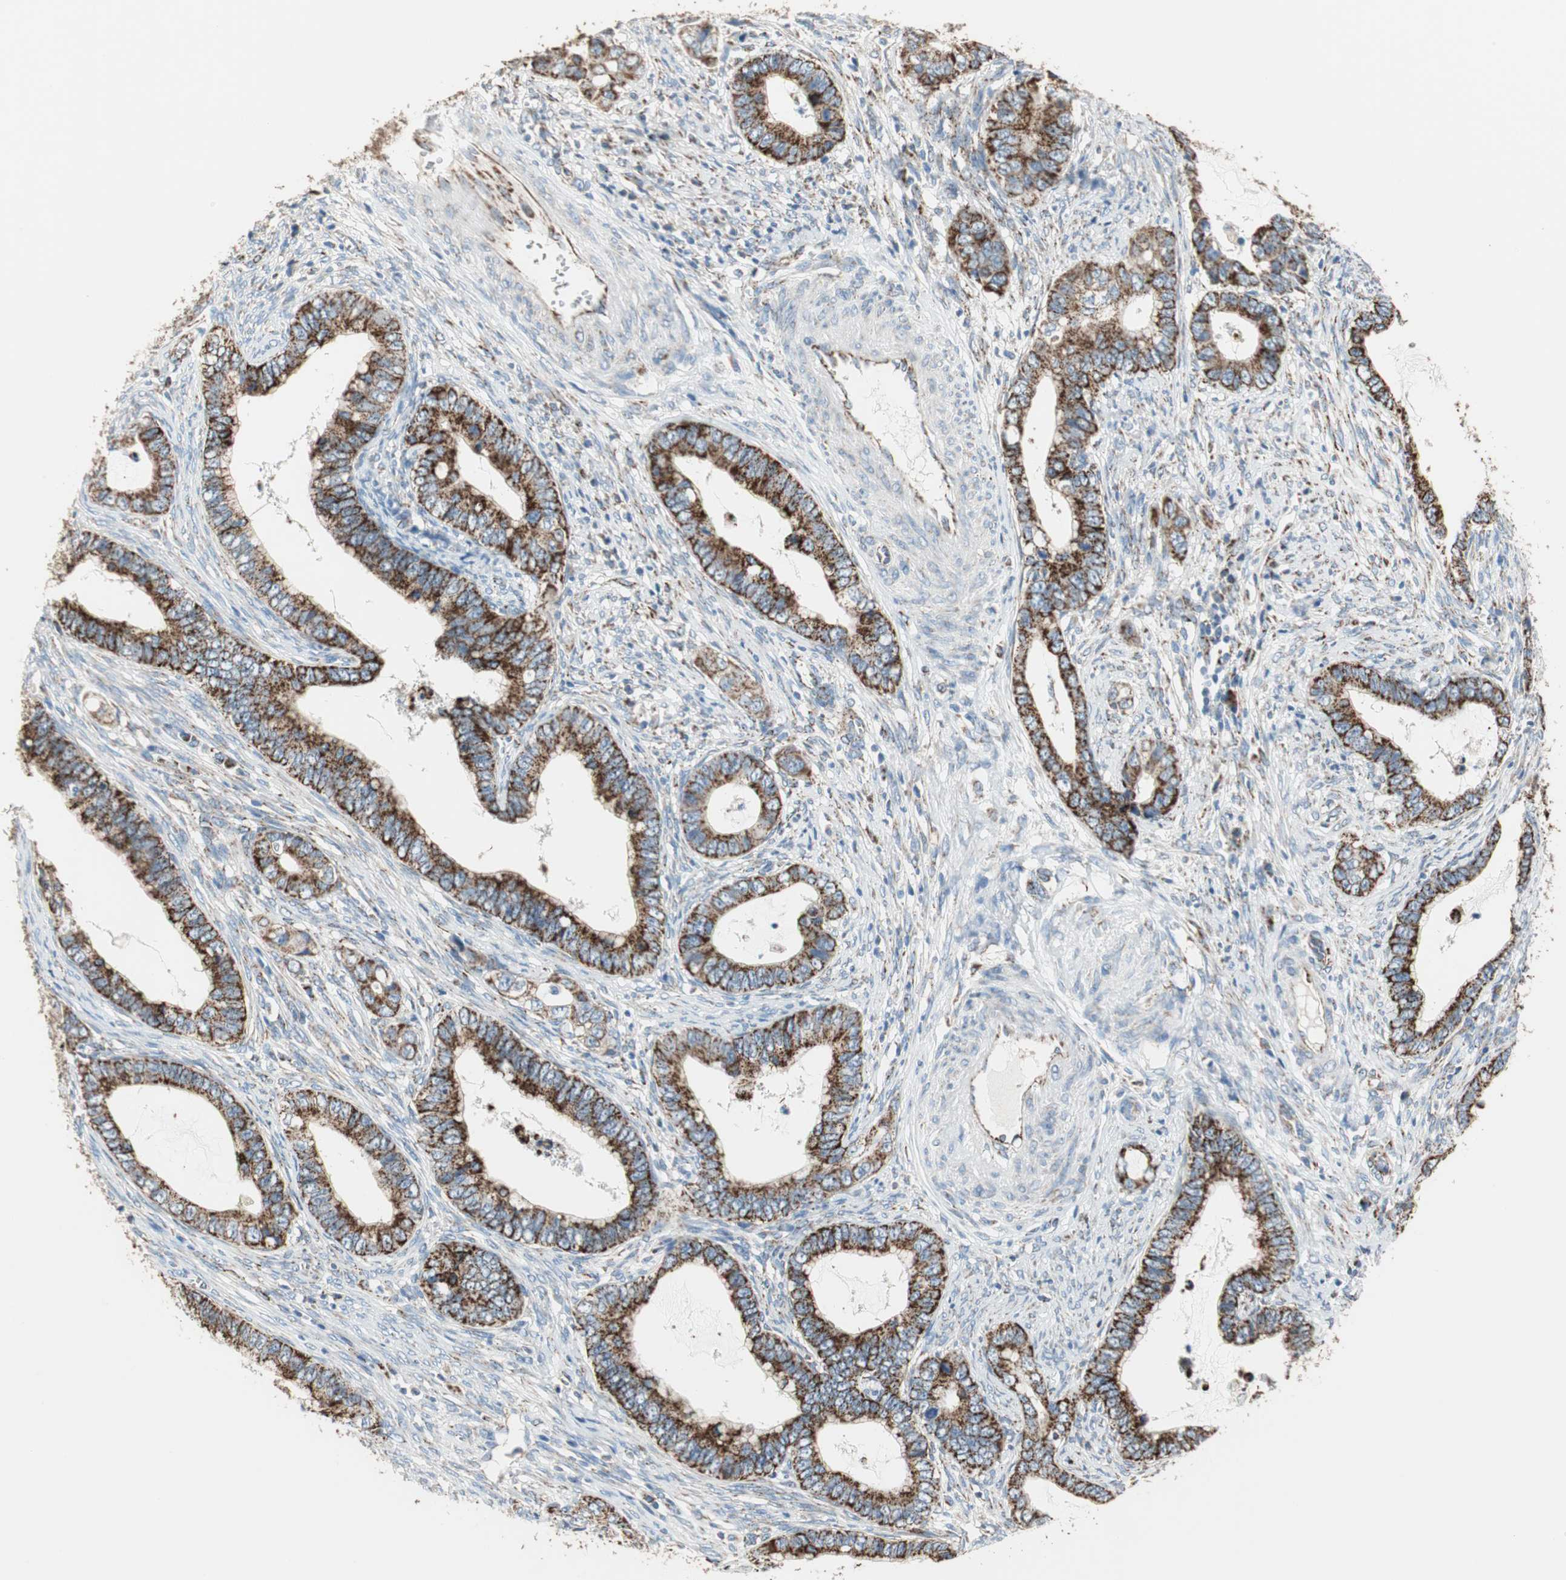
{"staining": {"intensity": "strong", "quantity": ">75%", "location": "cytoplasmic/membranous"}, "tissue": "cervical cancer", "cell_type": "Tumor cells", "image_type": "cancer", "snomed": [{"axis": "morphology", "description": "Adenocarcinoma, NOS"}, {"axis": "topography", "description": "Cervix"}], "caption": "A high-resolution image shows immunohistochemistry (IHC) staining of adenocarcinoma (cervical), which exhibits strong cytoplasmic/membranous positivity in about >75% of tumor cells. (DAB IHC with brightfield microscopy, high magnification).", "gene": "TST", "patient": {"sex": "female", "age": 44}}